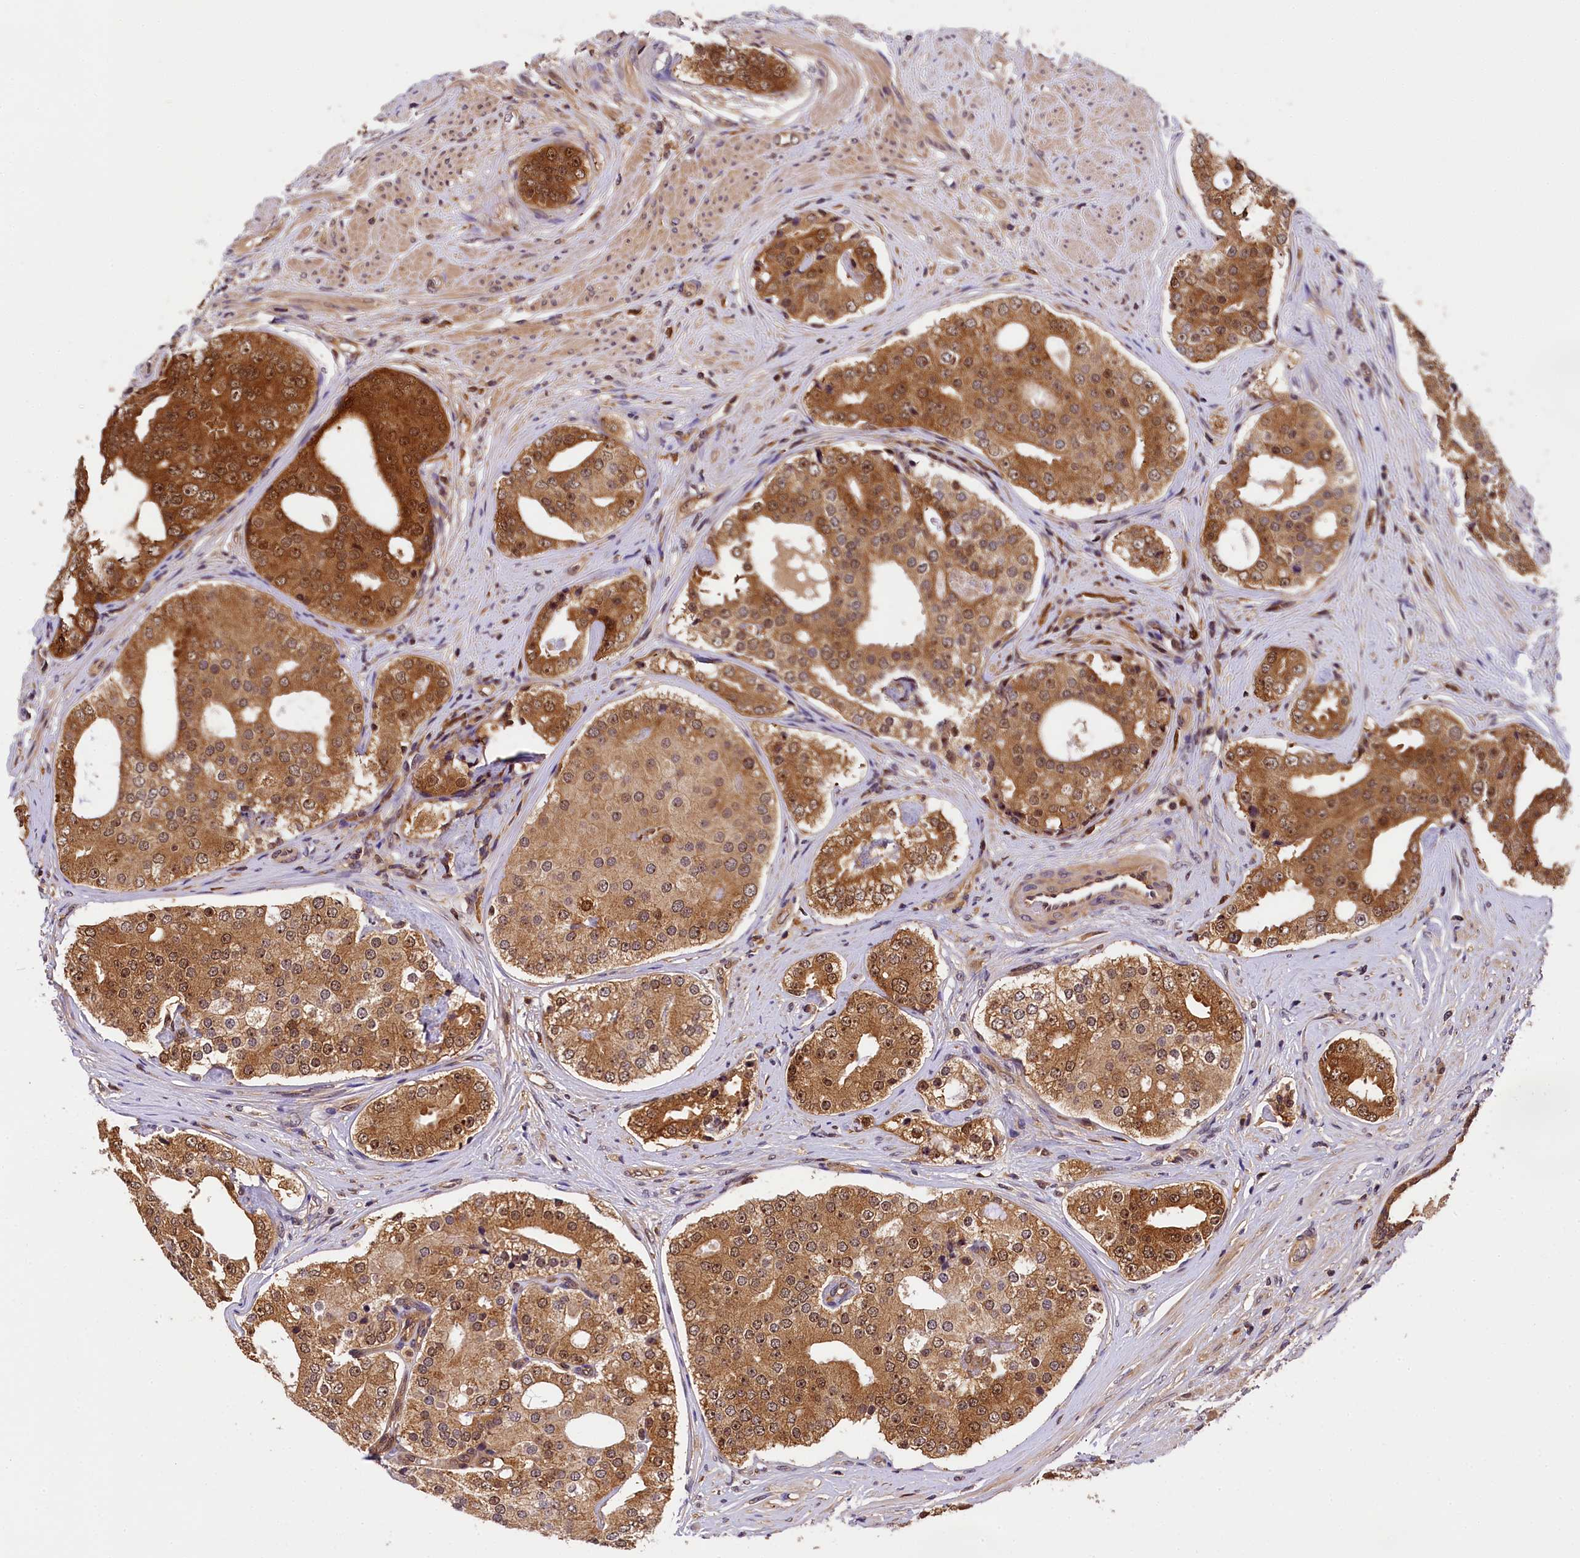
{"staining": {"intensity": "moderate", "quantity": ">75%", "location": "cytoplasmic/membranous,nuclear"}, "tissue": "prostate cancer", "cell_type": "Tumor cells", "image_type": "cancer", "snomed": [{"axis": "morphology", "description": "Adenocarcinoma, High grade"}, {"axis": "topography", "description": "Prostate"}], "caption": "An IHC histopathology image of tumor tissue is shown. Protein staining in brown highlights moderate cytoplasmic/membranous and nuclear positivity in prostate cancer (adenocarcinoma (high-grade)) within tumor cells. (Stains: DAB (3,3'-diaminobenzidine) in brown, nuclei in blue, Microscopy: brightfield microscopy at high magnification).", "gene": "EIF6", "patient": {"sex": "male", "age": 56}}